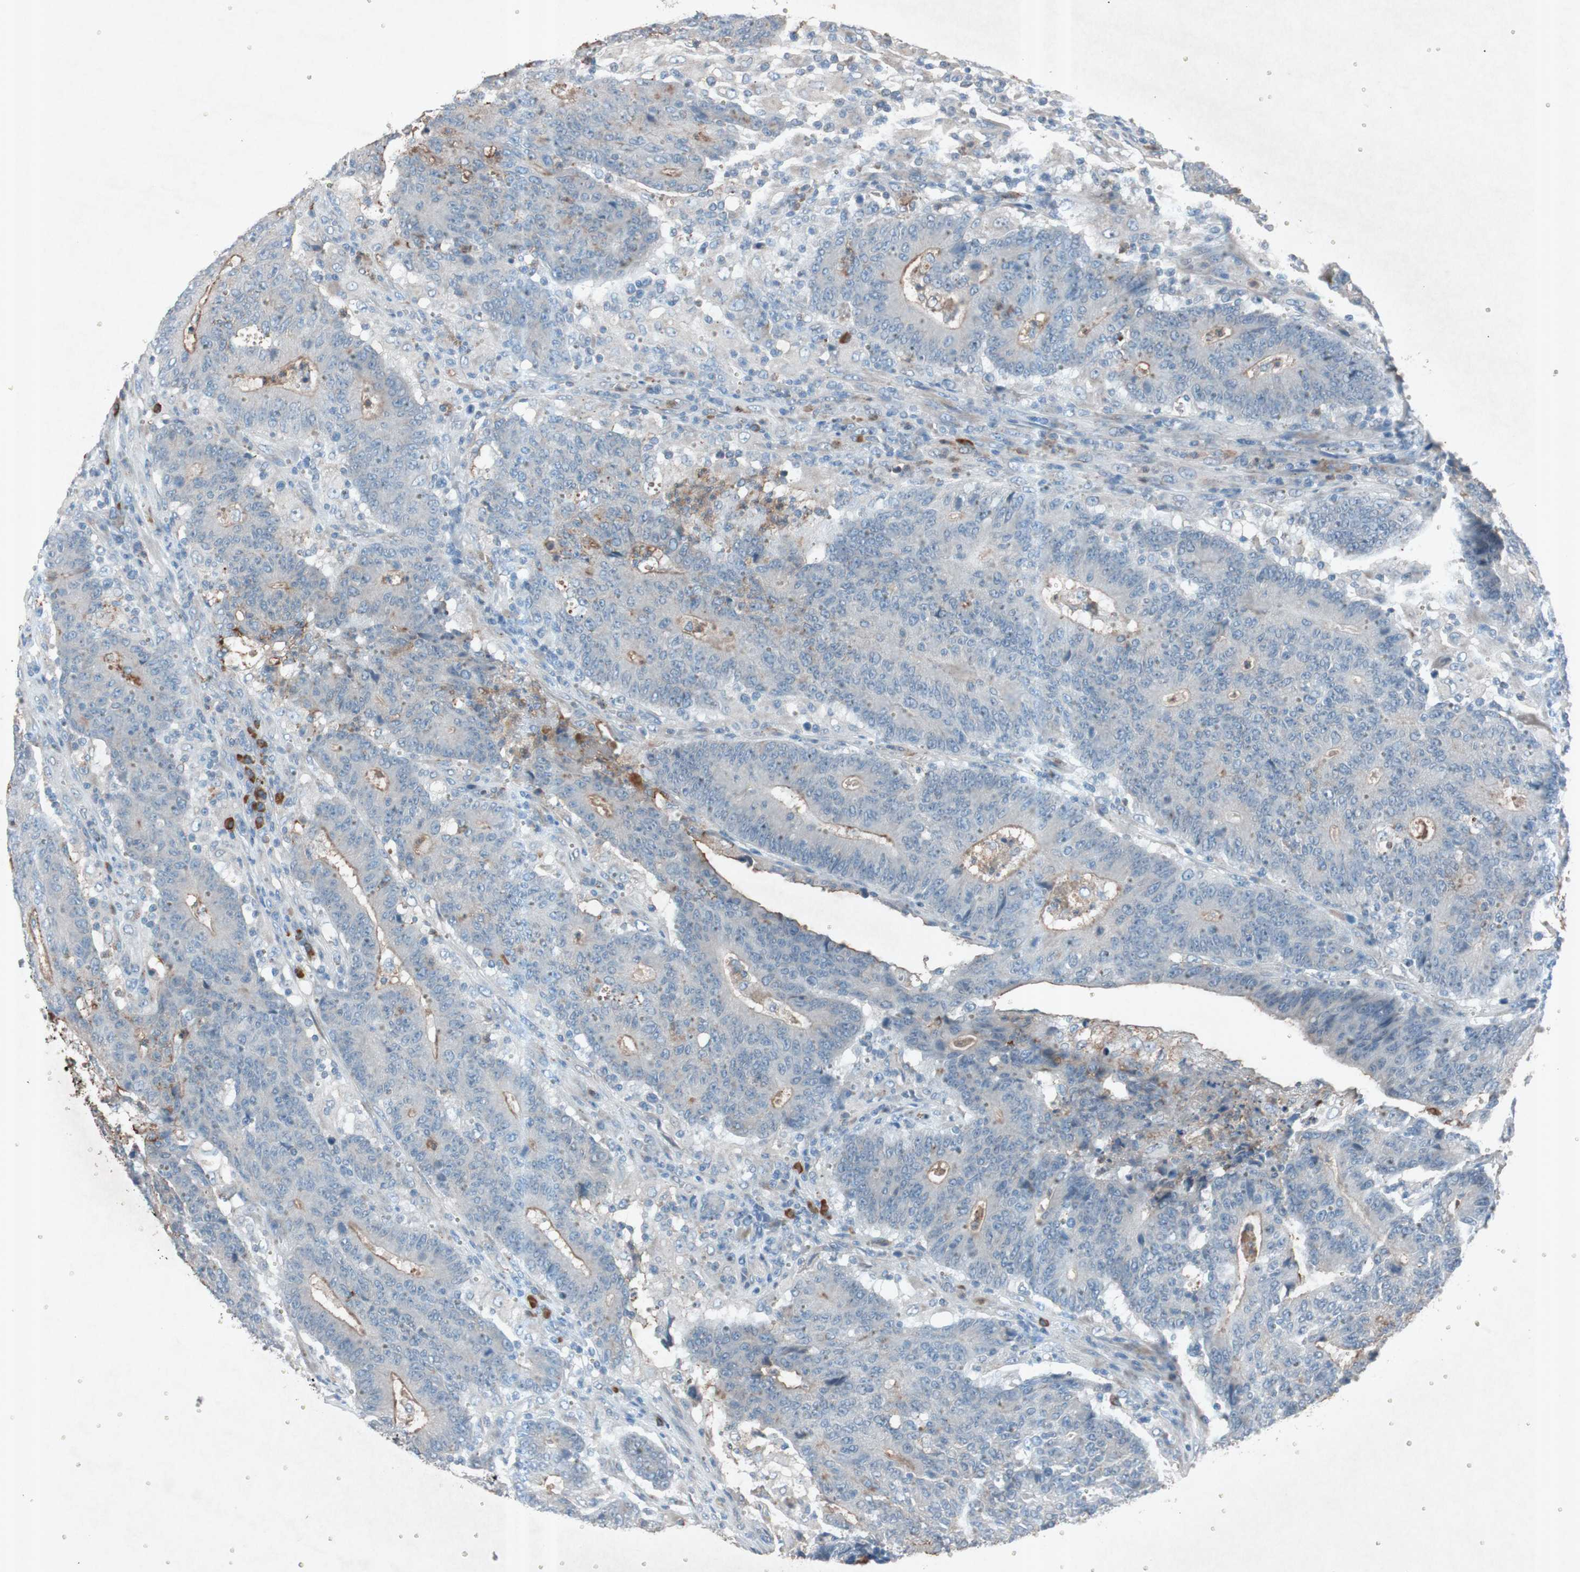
{"staining": {"intensity": "weak", "quantity": "<25%", "location": "cytoplasmic/membranous"}, "tissue": "colorectal cancer", "cell_type": "Tumor cells", "image_type": "cancer", "snomed": [{"axis": "morphology", "description": "Normal tissue, NOS"}, {"axis": "morphology", "description": "Adenocarcinoma, NOS"}, {"axis": "topography", "description": "Colon"}], "caption": "IHC photomicrograph of neoplastic tissue: human colorectal cancer (adenocarcinoma) stained with DAB exhibits no significant protein expression in tumor cells.", "gene": "GRB7", "patient": {"sex": "female", "age": 75}}